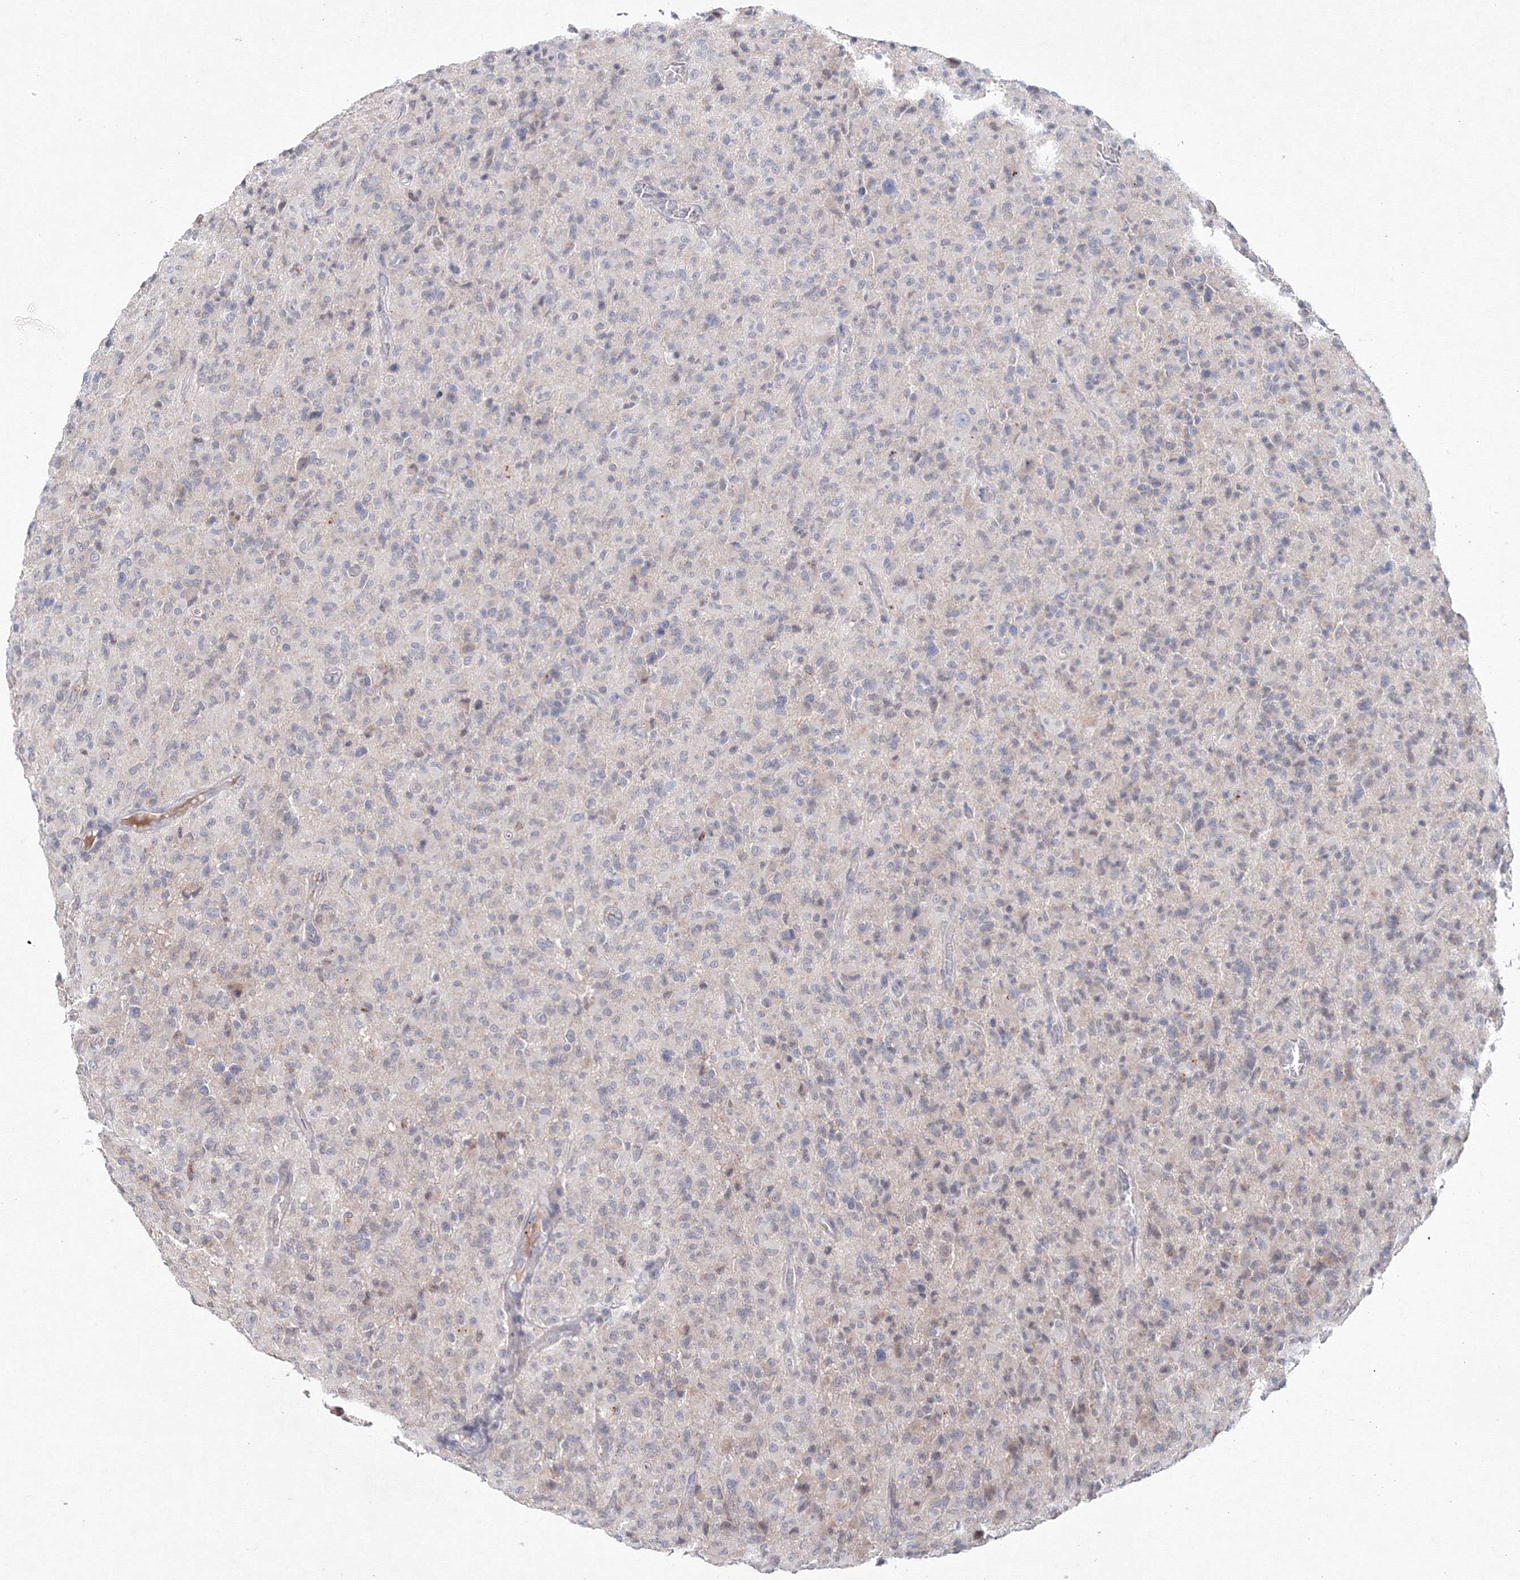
{"staining": {"intensity": "negative", "quantity": "none", "location": "none"}, "tissue": "glioma", "cell_type": "Tumor cells", "image_type": "cancer", "snomed": [{"axis": "morphology", "description": "Glioma, malignant, High grade"}, {"axis": "topography", "description": "Brain"}], "caption": "This is a image of immunohistochemistry staining of glioma, which shows no staining in tumor cells.", "gene": "SLC7A7", "patient": {"sex": "female", "age": 57}}